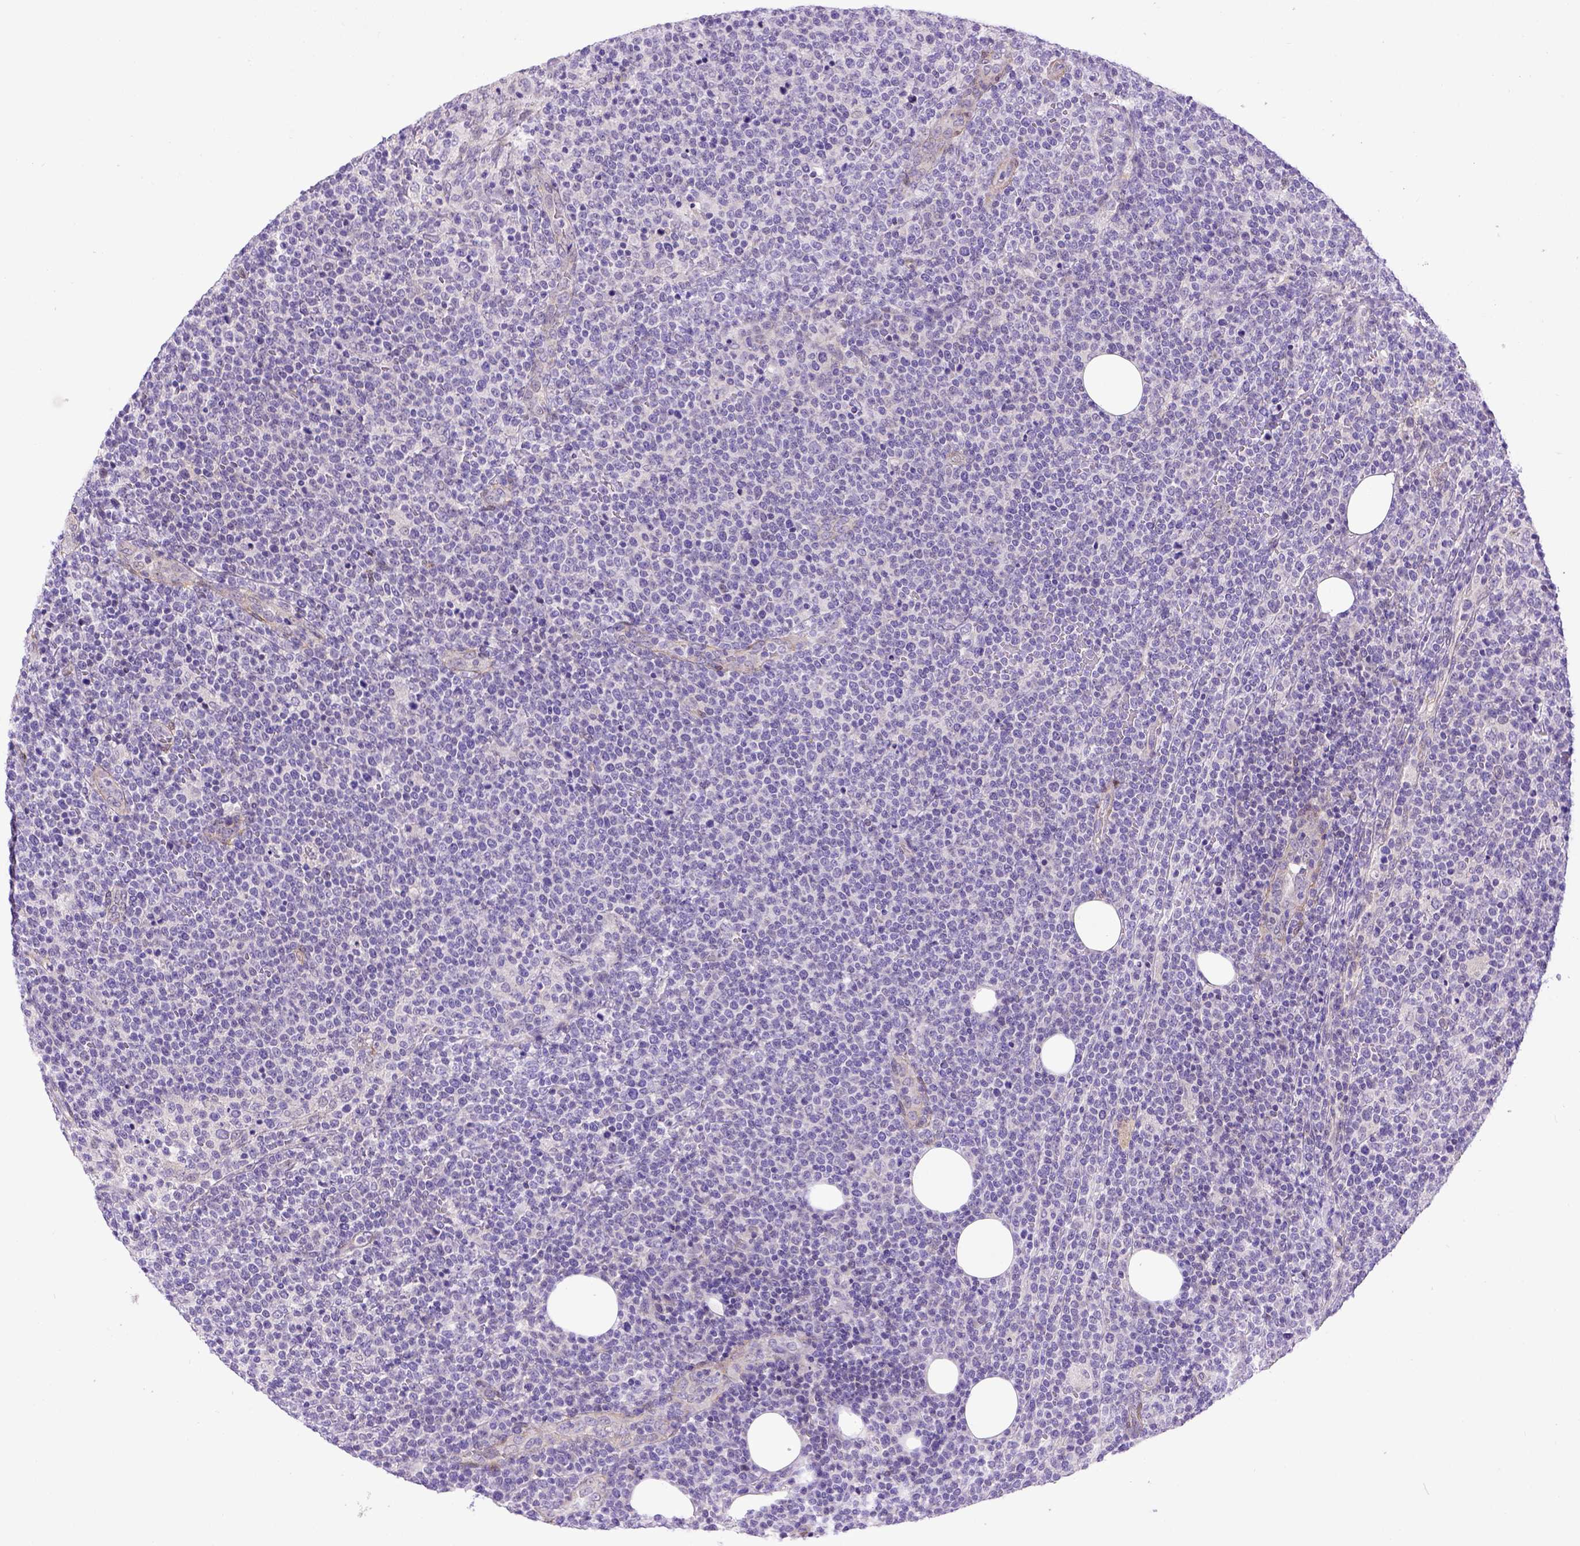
{"staining": {"intensity": "negative", "quantity": "none", "location": "none"}, "tissue": "lymphoma", "cell_type": "Tumor cells", "image_type": "cancer", "snomed": [{"axis": "morphology", "description": "Malignant lymphoma, non-Hodgkin's type, High grade"}, {"axis": "topography", "description": "Lymph node"}], "caption": "Lymphoma was stained to show a protein in brown. There is no significant expression in tumor cells.", "gene": "BTN1A1", "patient": {"sex": "male", "age": 61}}